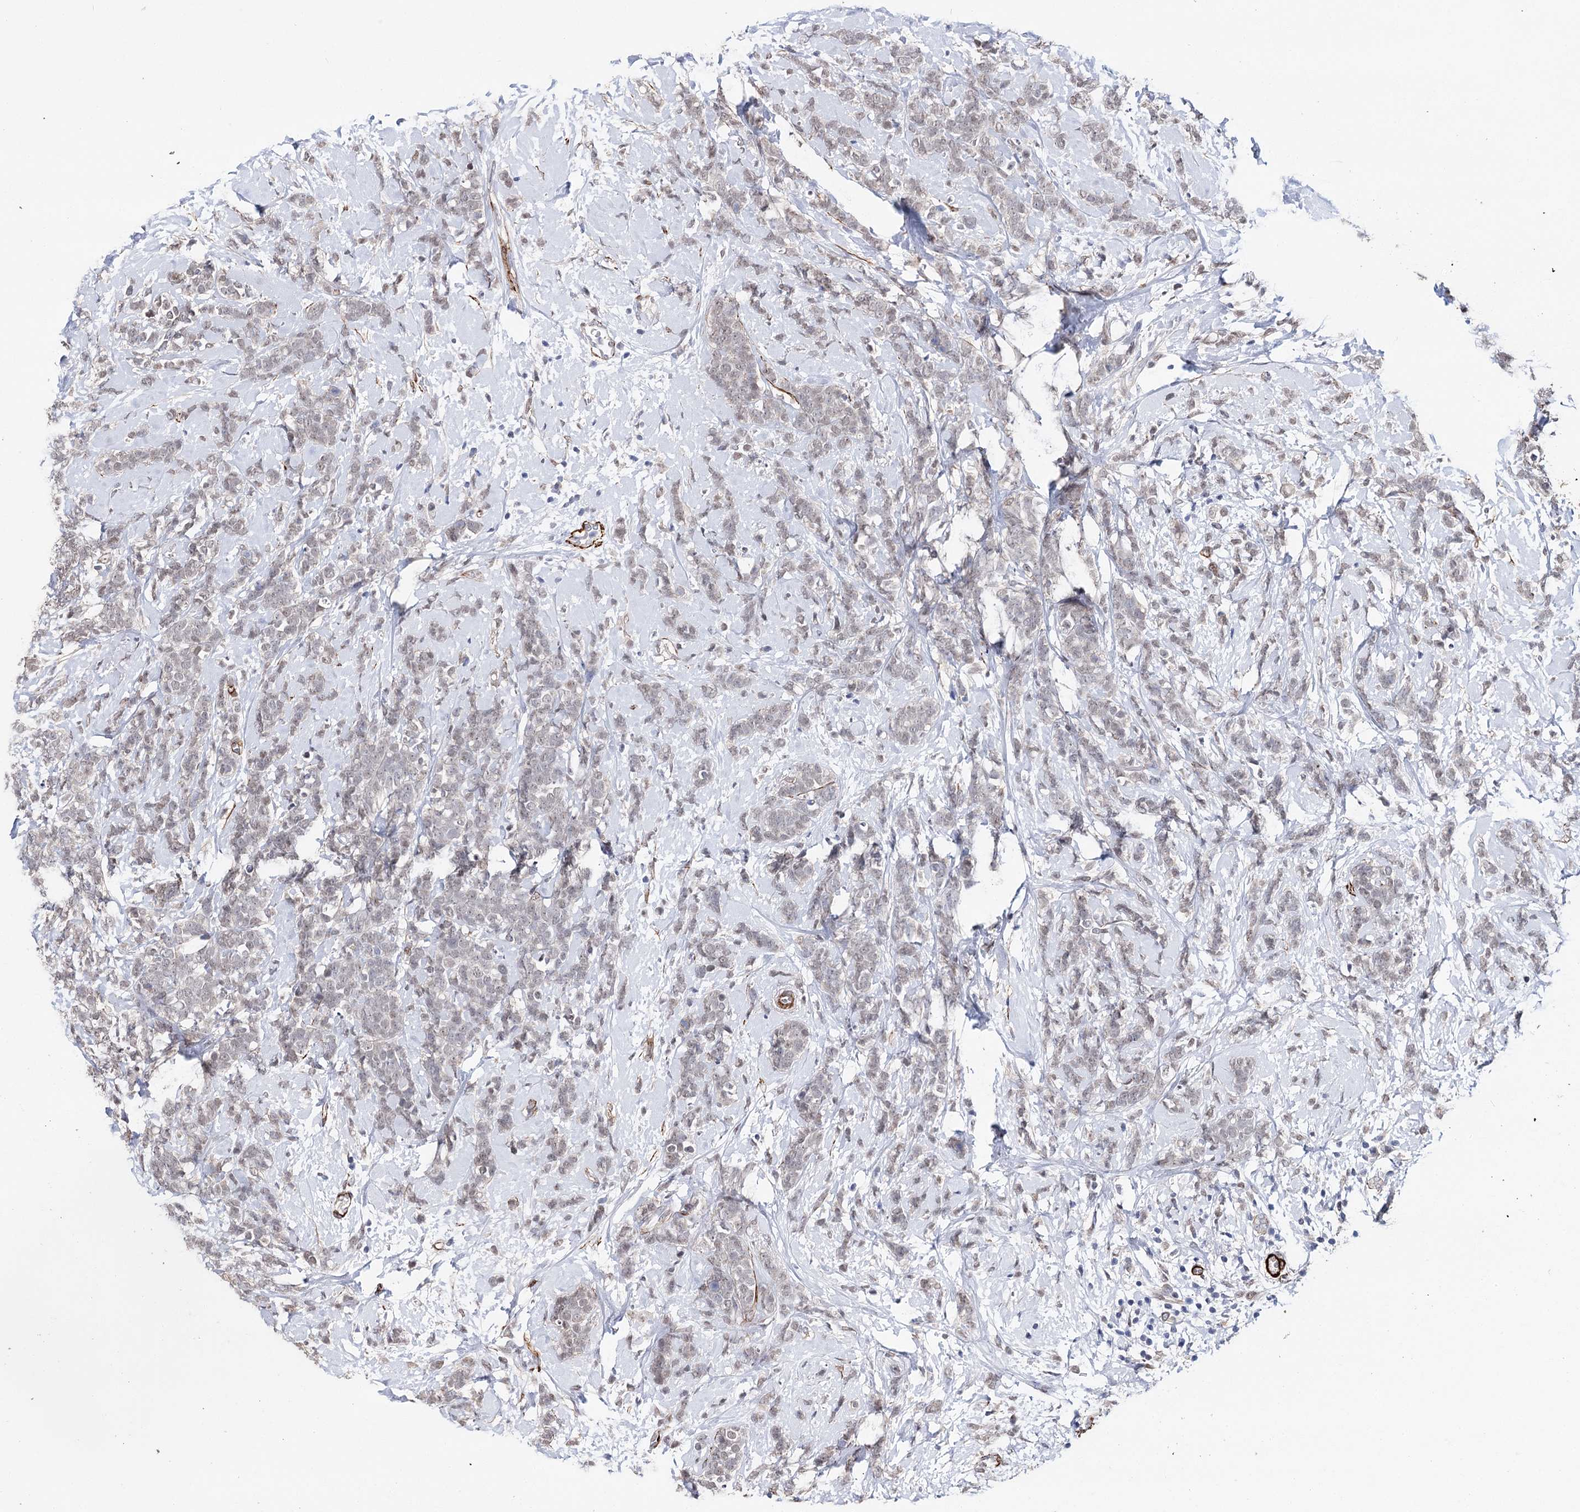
{"staining": {"intensity": "weak", "quantity": "25%-75%", "location": "nuclear"}, "tissue": "breast cancer", "cell_type": "Tumor cells", "image_type": "cancer", "snomed": [{"axis": "morphology", "description": "Lobular carcinoma"}, {"axis": "topography", "description": "Breast"}], "caption": "A low amount of weak nuclear expression is seen in approximately 25%-75% of tumor cells in lobular carcinoma (breast) tissue.", "gene": "CFAP46", "patient": {"sex": "female", "age": 58}}